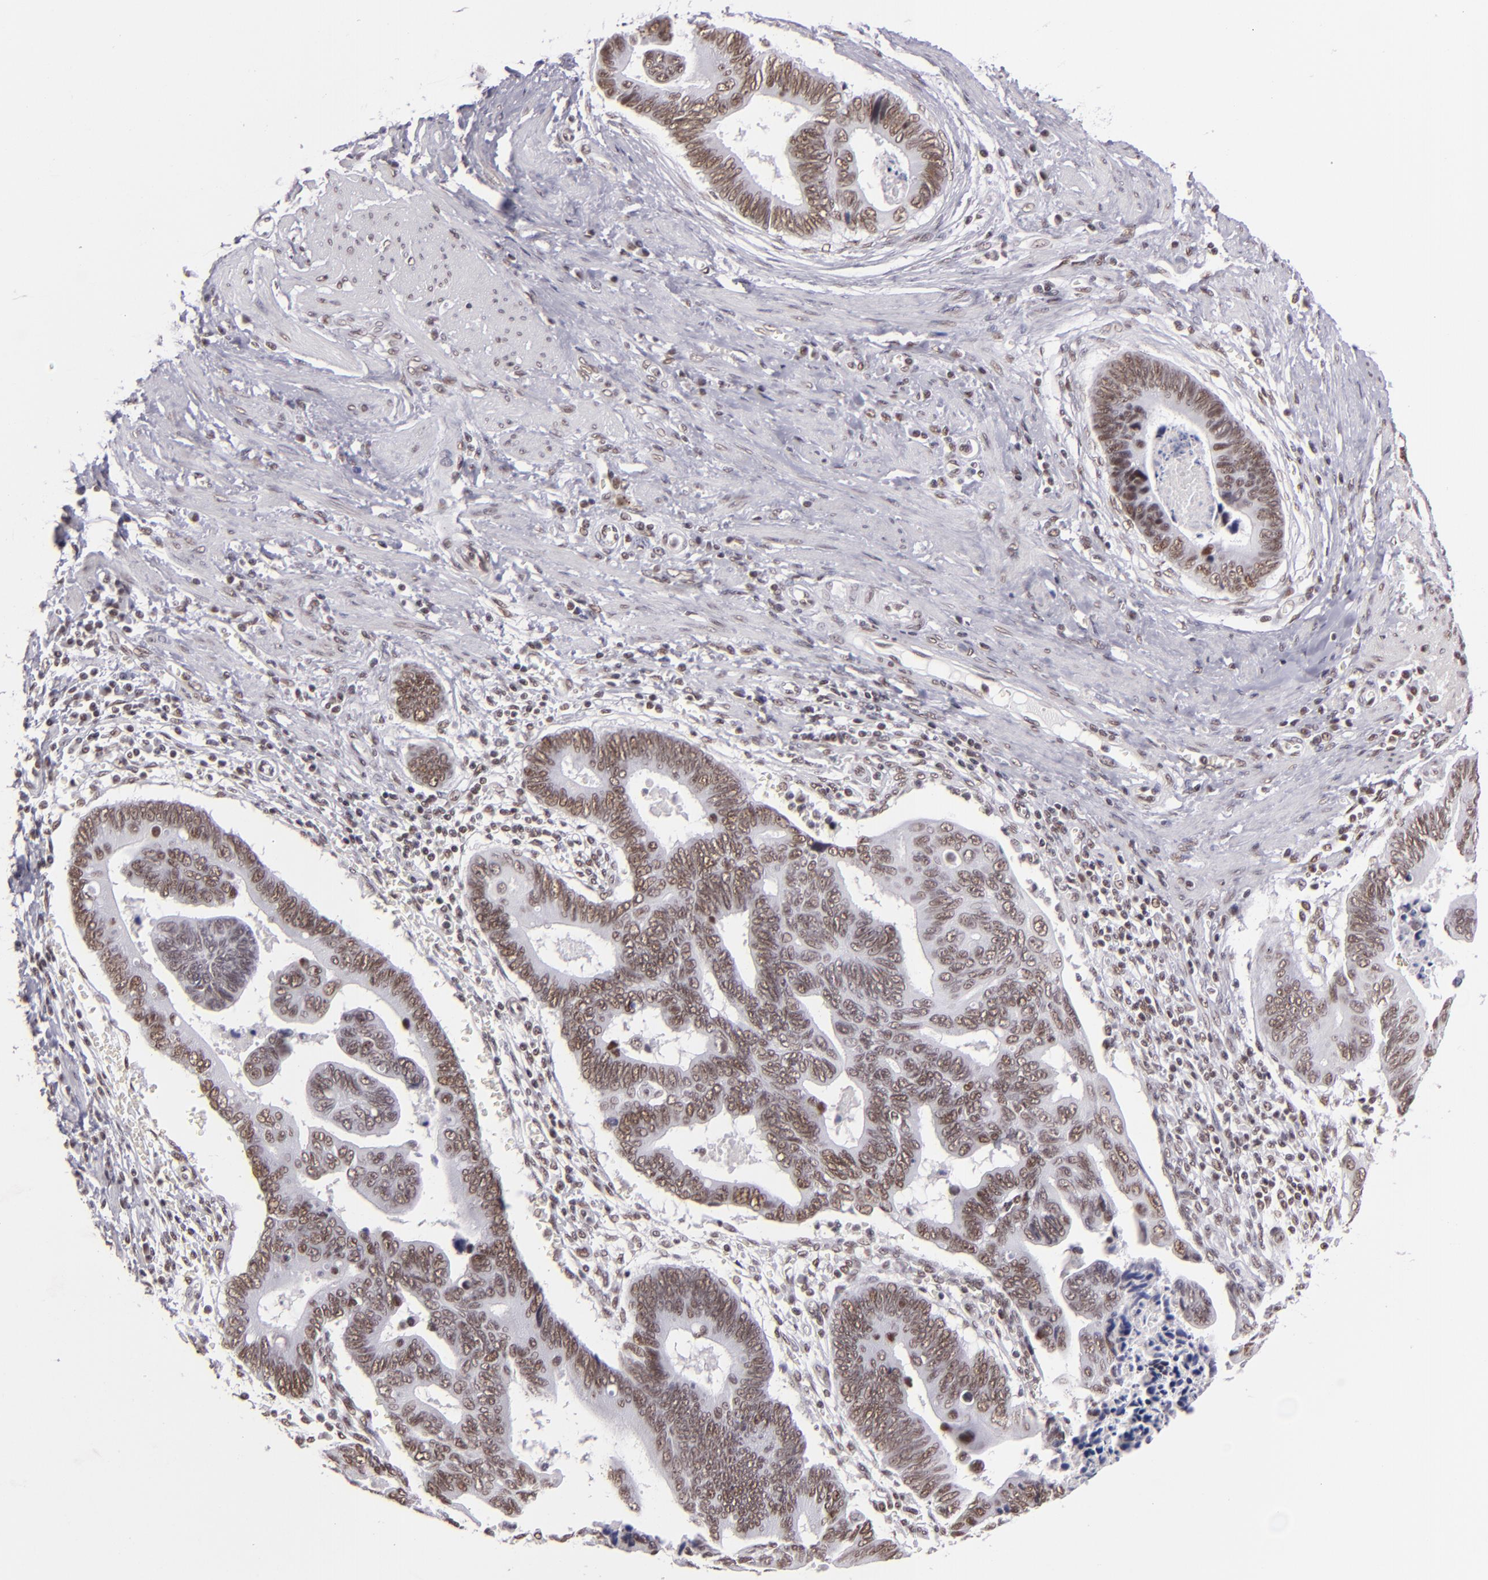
{"staining": {"intensity": "moderate", "quantity": ">75%", "location": "nuclear"}, "tissue": "pancreatic cancer", "cell_type": "Tumor cells", "image_type": "cancer", "snomed": [{"axis": "morphology", "description": "Adenocarcinoma, NOS"}, {"axis": "topography", "description": "Pancreas"}], "caption": "Pancreatic adenocarcinoma stained with a protein marker exhibits moderate staining in tumor cells.", "gene": "BRD8", "patient": {"sex": "female", "age": 70}}